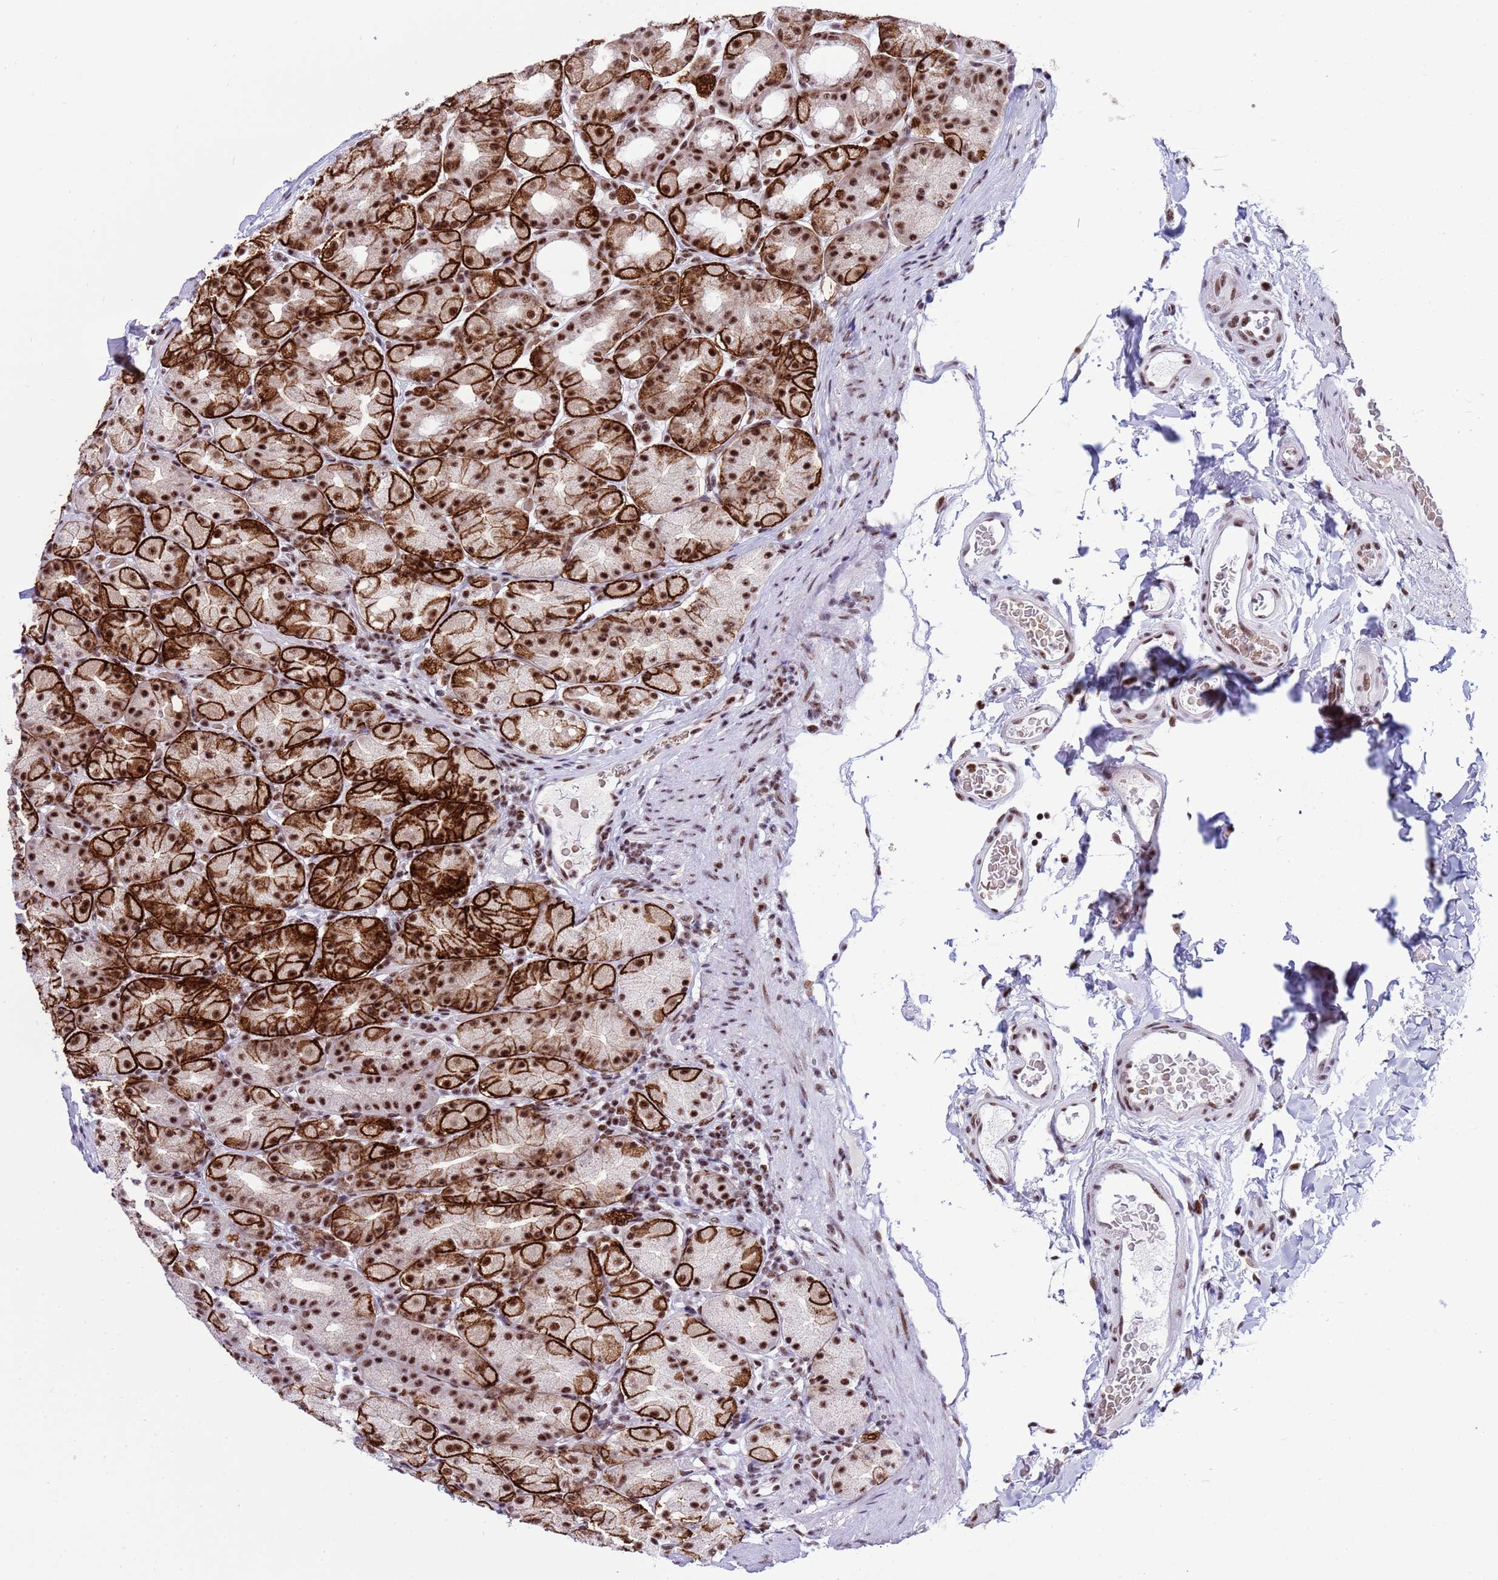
{"staining": {"intensity": "strong", "quantity": ">75%", "location": "cytoplasmic/membranous,nuclear"}, "tissue": "stomach", "cell_type": "Glandular cells", "image_type": "normal", "snomed": [{"axis": "morphology", "description": "Normal tissue, NOS"}, {"axis": "topography", "description": "Stomach, upper"}], "caption": "A histopathology image showing strong cytoplasmic/membranous,nuclear expression in approximately >75% of glandular cells in unremarkable stomach, as visualized by brown immunohistochemical staining.", "gene": "THOC2", "patient": {"sex": "male", "age": 68}}